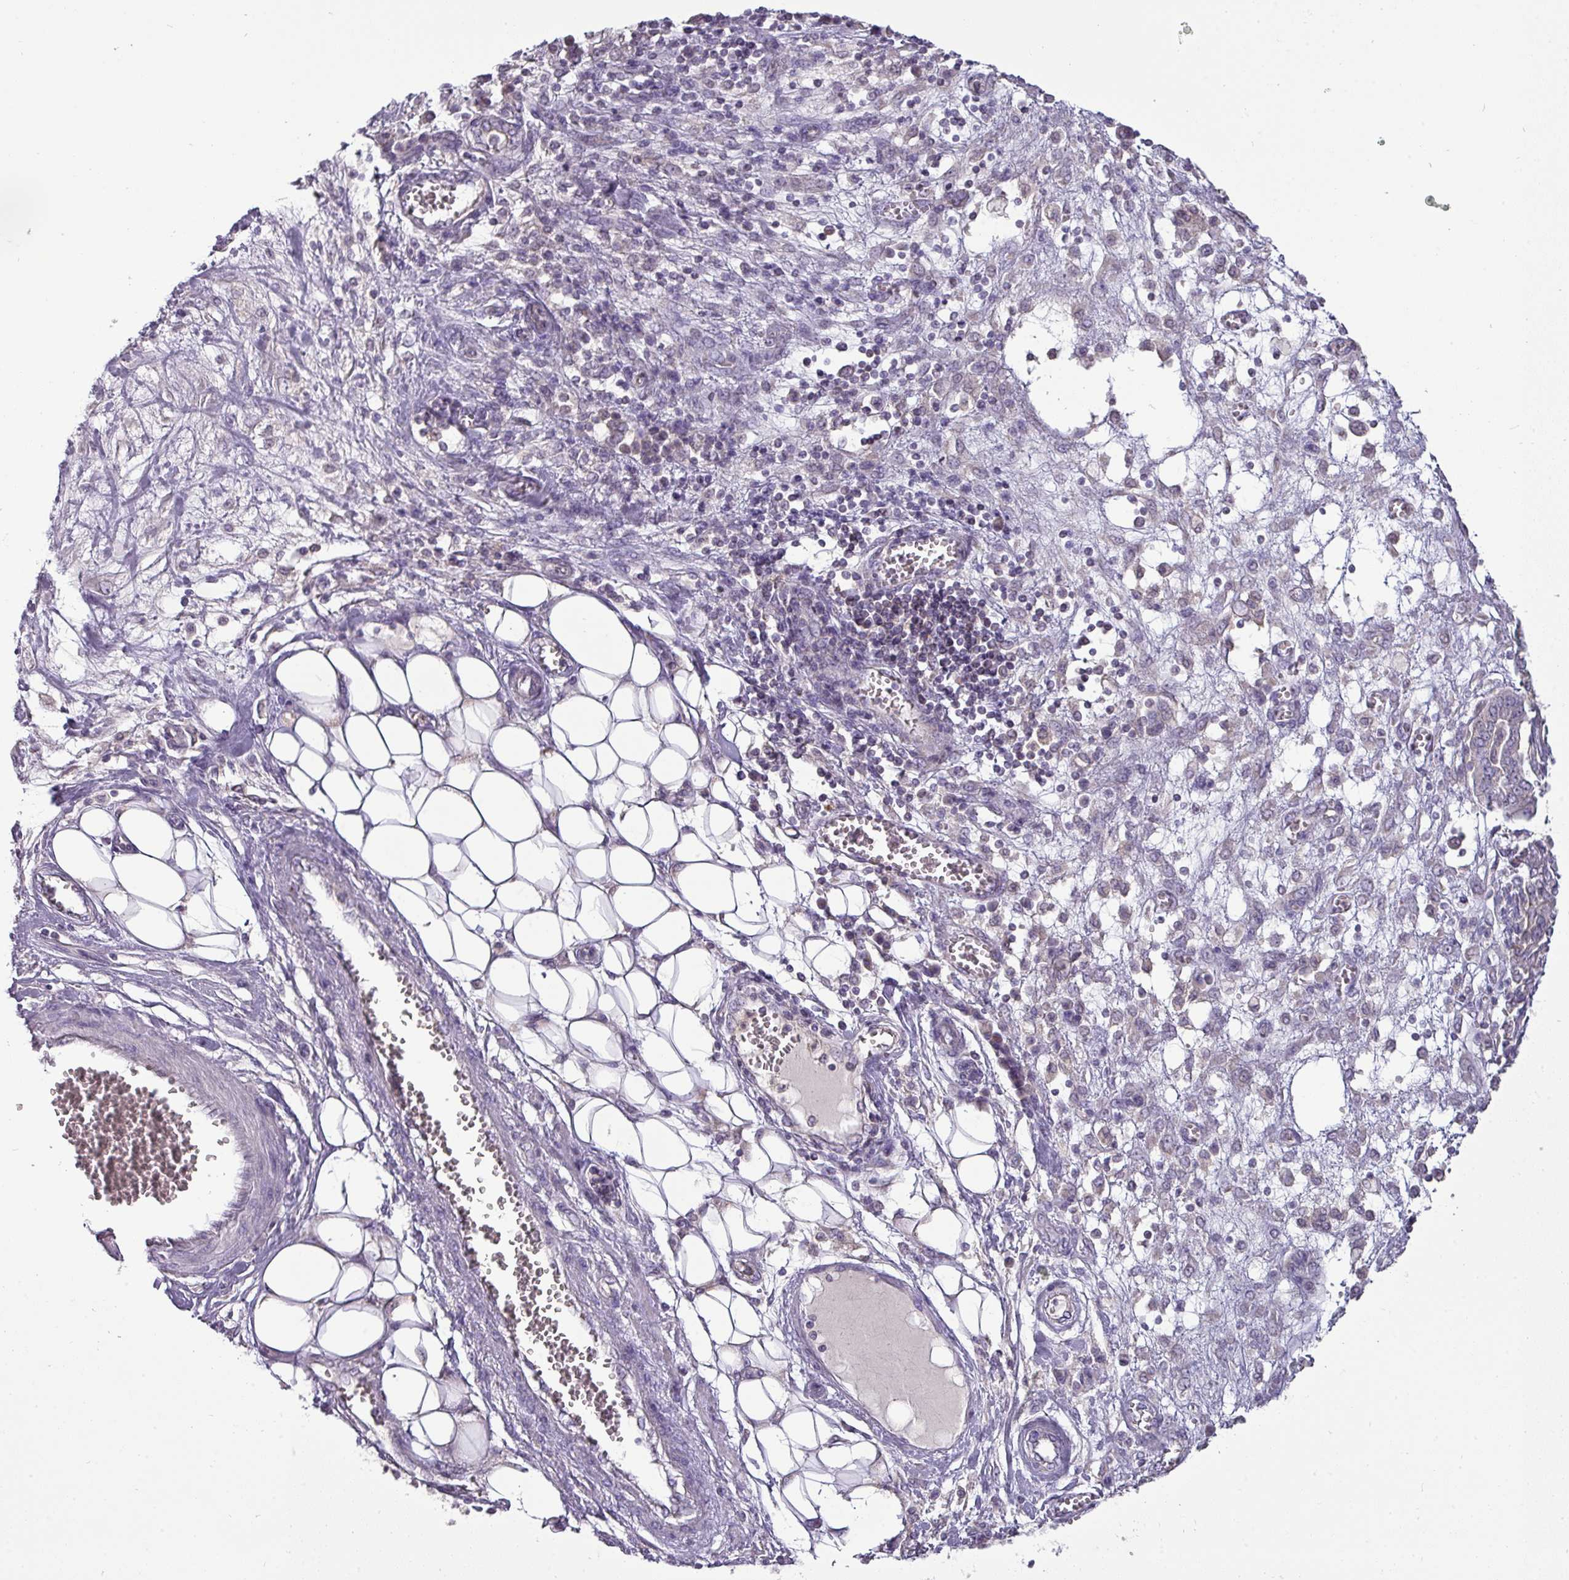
{"staining": {"intensity": "weak", "quantity": "<25%", "location": "cytoplasmic/membranous"}, "tissue": "ovarian cancer", "cell_type": "Tumor cells", "image_type": "cancer", "snomed": [{"axis": "morphology", "description": "Cystadenocarcinoma, serous, NOS"}, {"axis": "topography", "description": "Soft tissue"}, {"axis": "topography", "description": "Ovary"}], "caption": "An immunohistochemistry (IHC) image of ovarian serous cystadenocarcinoma is shown. There is no staining in tumor cells of ovarian serous cystadenocarcinoma.", "gene": "TRAPPC1", "patient": {"sex": "female", "age": 57}}